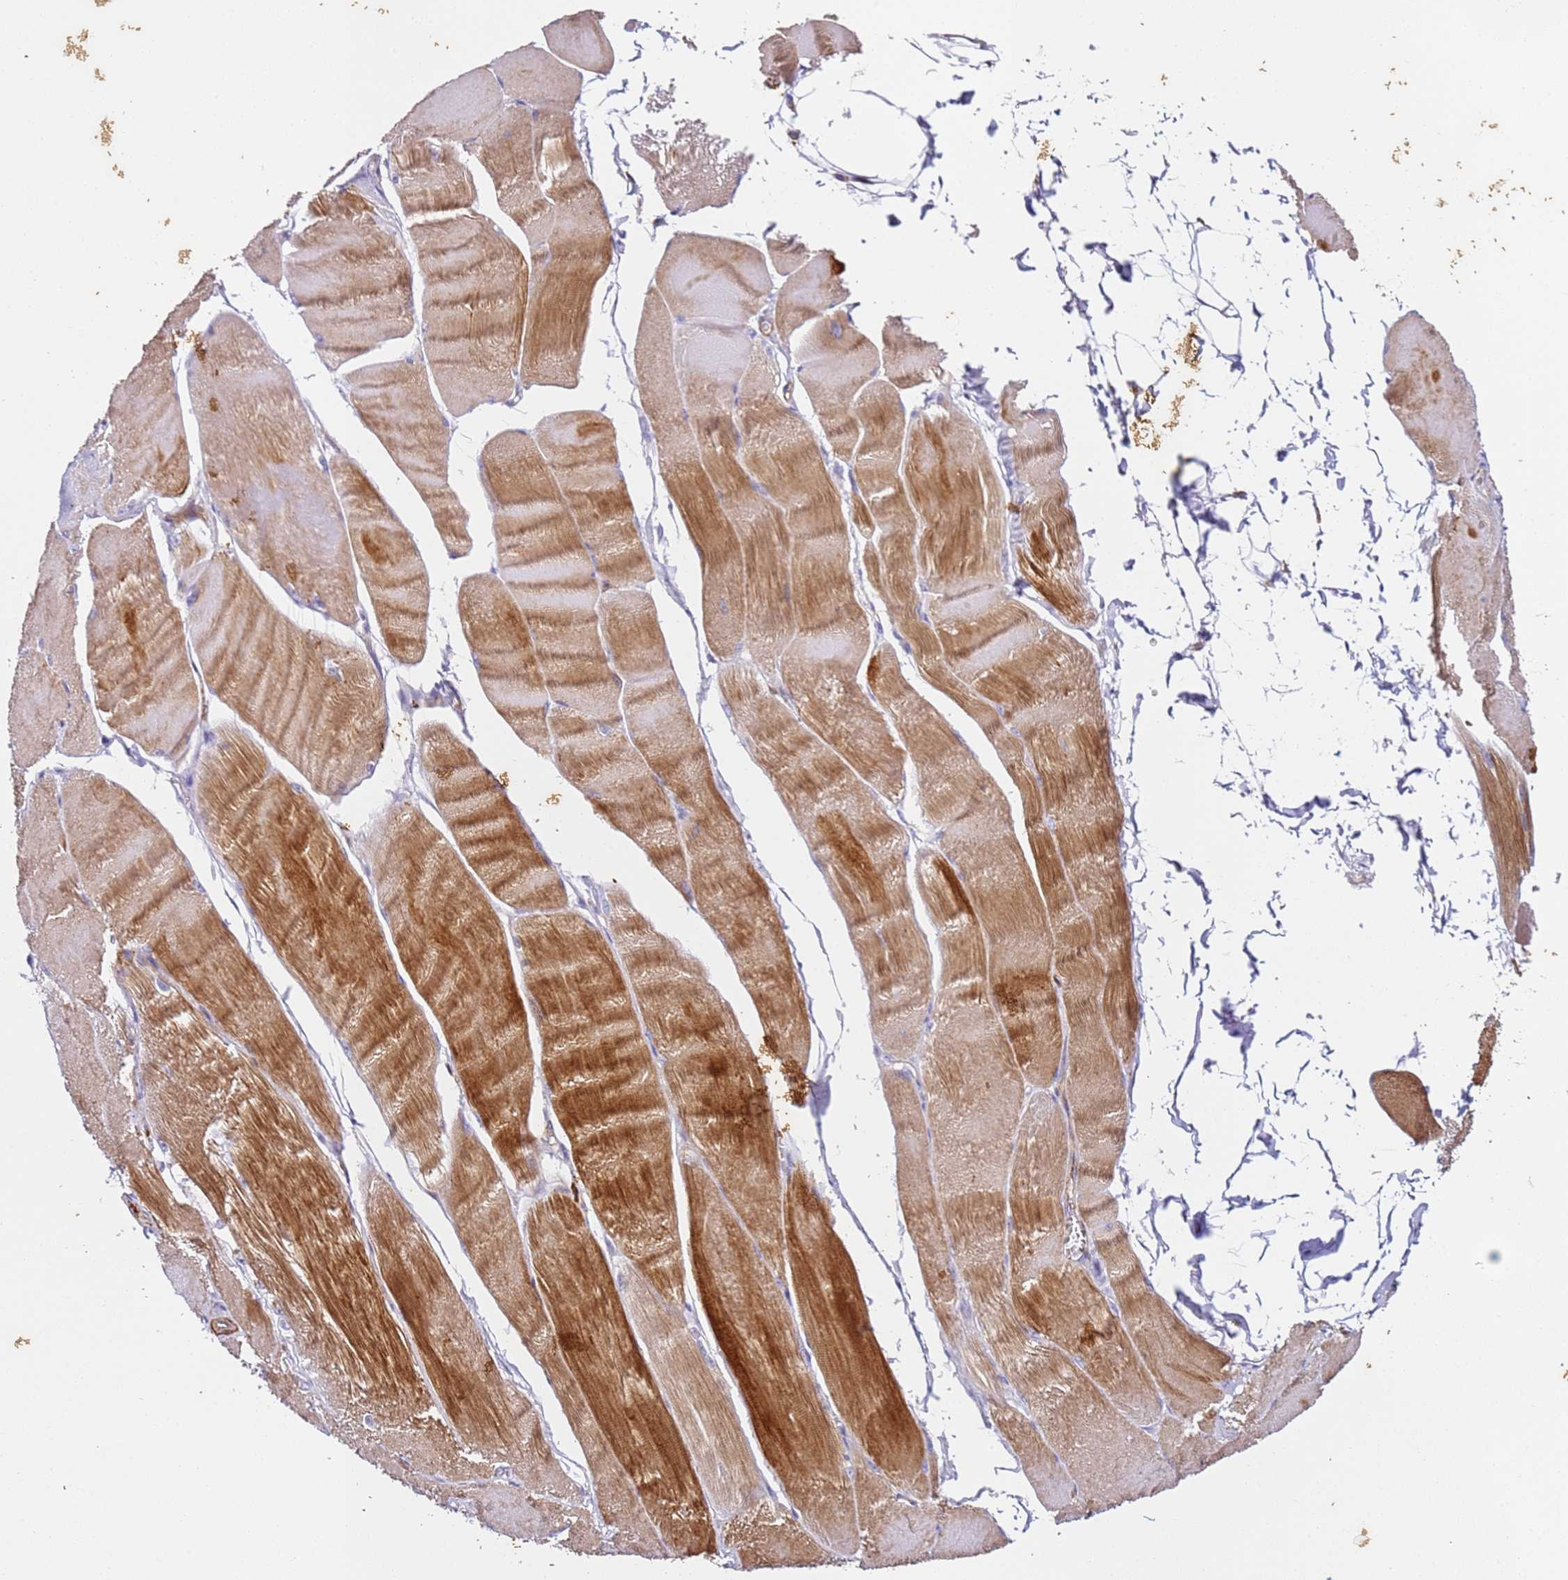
{"staining": {"intensity": "strong", "quantity": ">75%", "location": "cytoplasmic/membranous"}, "tissue": "skeletal muscle", "cell_type": "Myocytes", "image_type": "normal", "snomed": [{"axis": "morphology", "description": "Normal tissue, NOS"}, {"axis": "morphology", "description": "Basal cell carcinoma"}, {"axis": "topography", "description": "Skeletal muscle"}], "caption": "Skeletal muscle stained with immunohistochemistry reveals strong cytoplasmic/membranous expression in approximately >75% of myocytes. (IHC, brightfield microscopy, high magnification).", "gene": "ZNF671", "patient": {"sex": "female", "age": 64}}